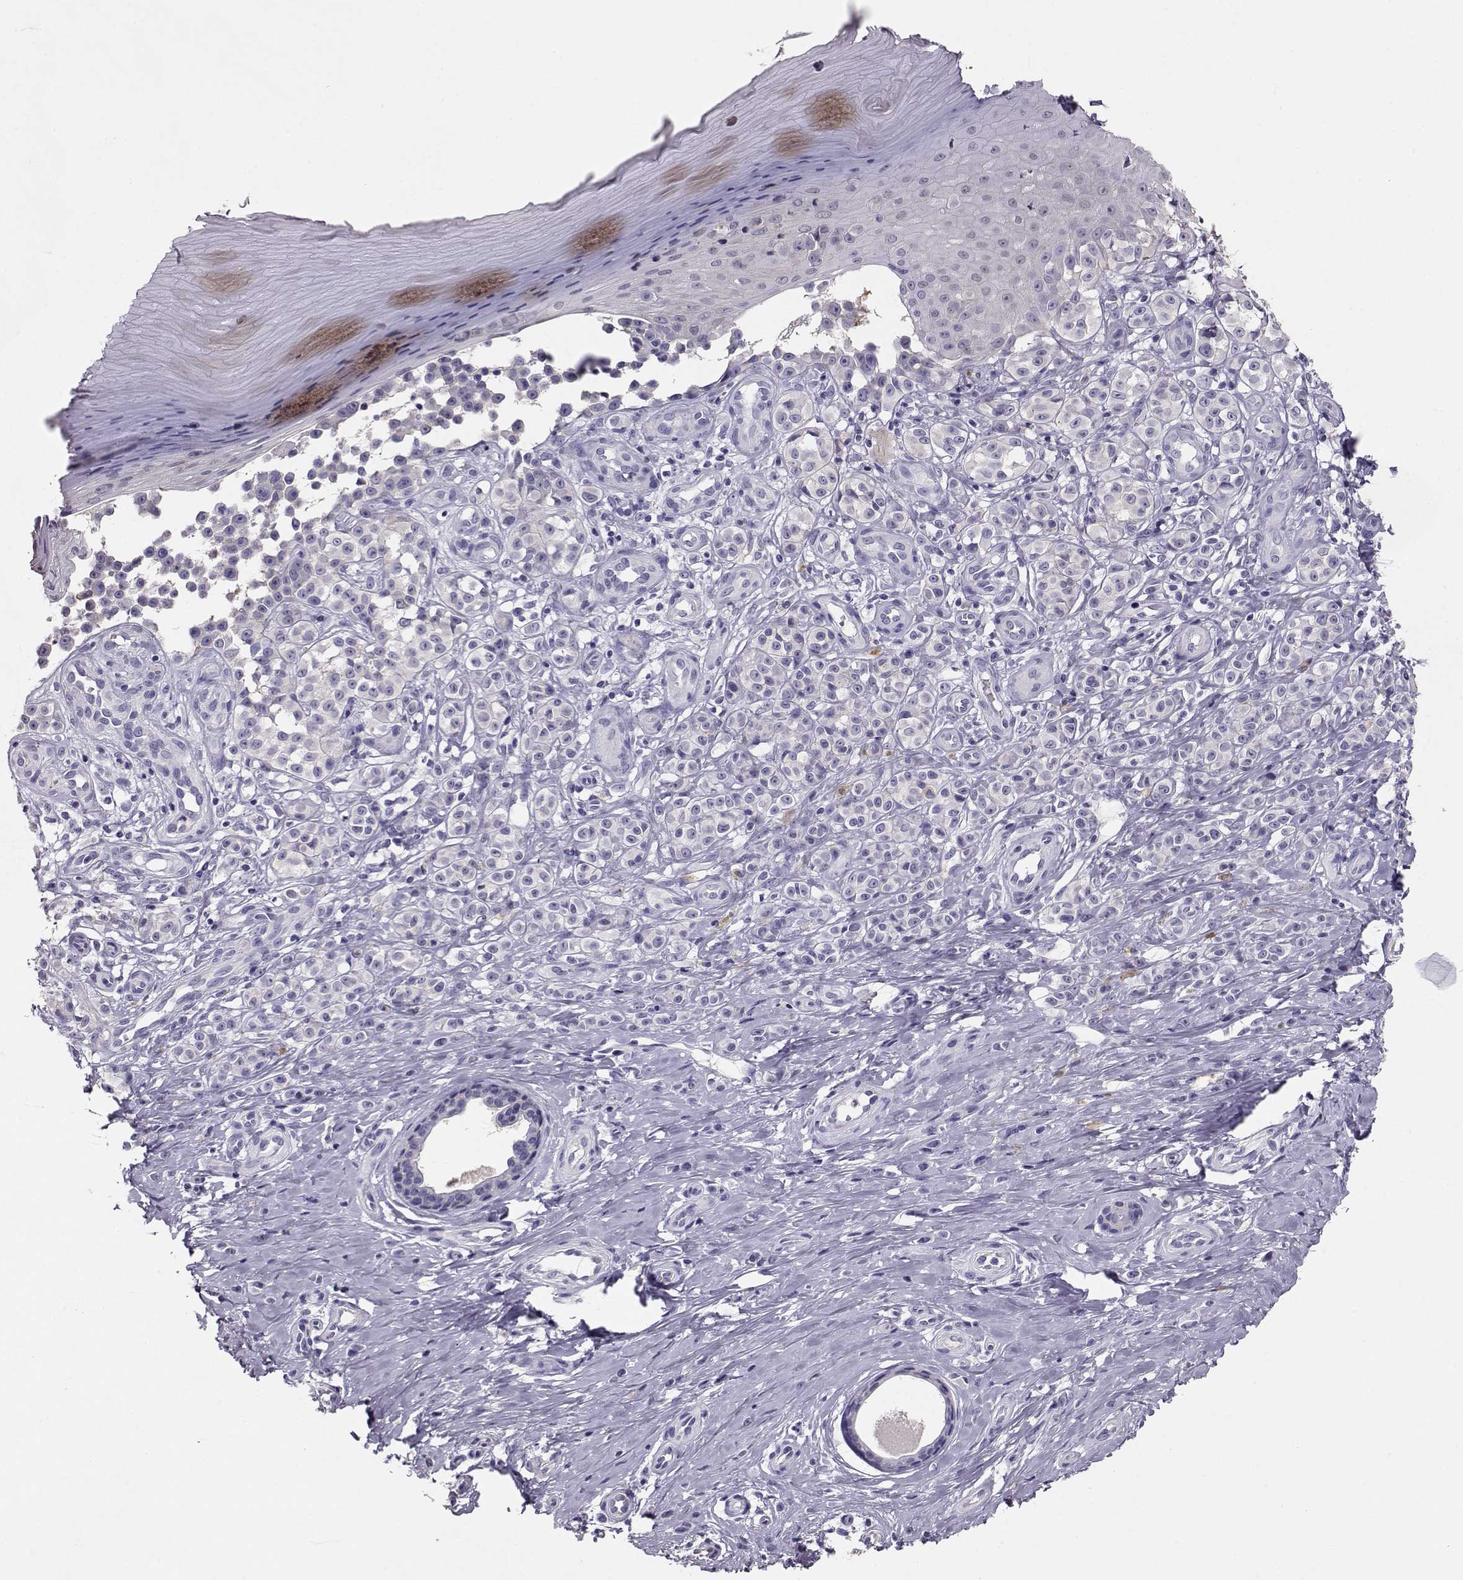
{"staining": {"intensity": "negative", "quantity": "none", "location": "none"}, "tissue": "melanoma", "cell_type": "Tumor cells", "image_type": "cancer", "snomed": [{"axis": "morphology", "description": "Malignant melanoma, NOS"}, {"axis": "topography", "description": "Skin"}], "caption": "This is a image of IHC staining of malignant melanoma, which shows no staining in tumor cells.", "gene": "NDRG4", "patient": {"sex": "female", "age": 76}}